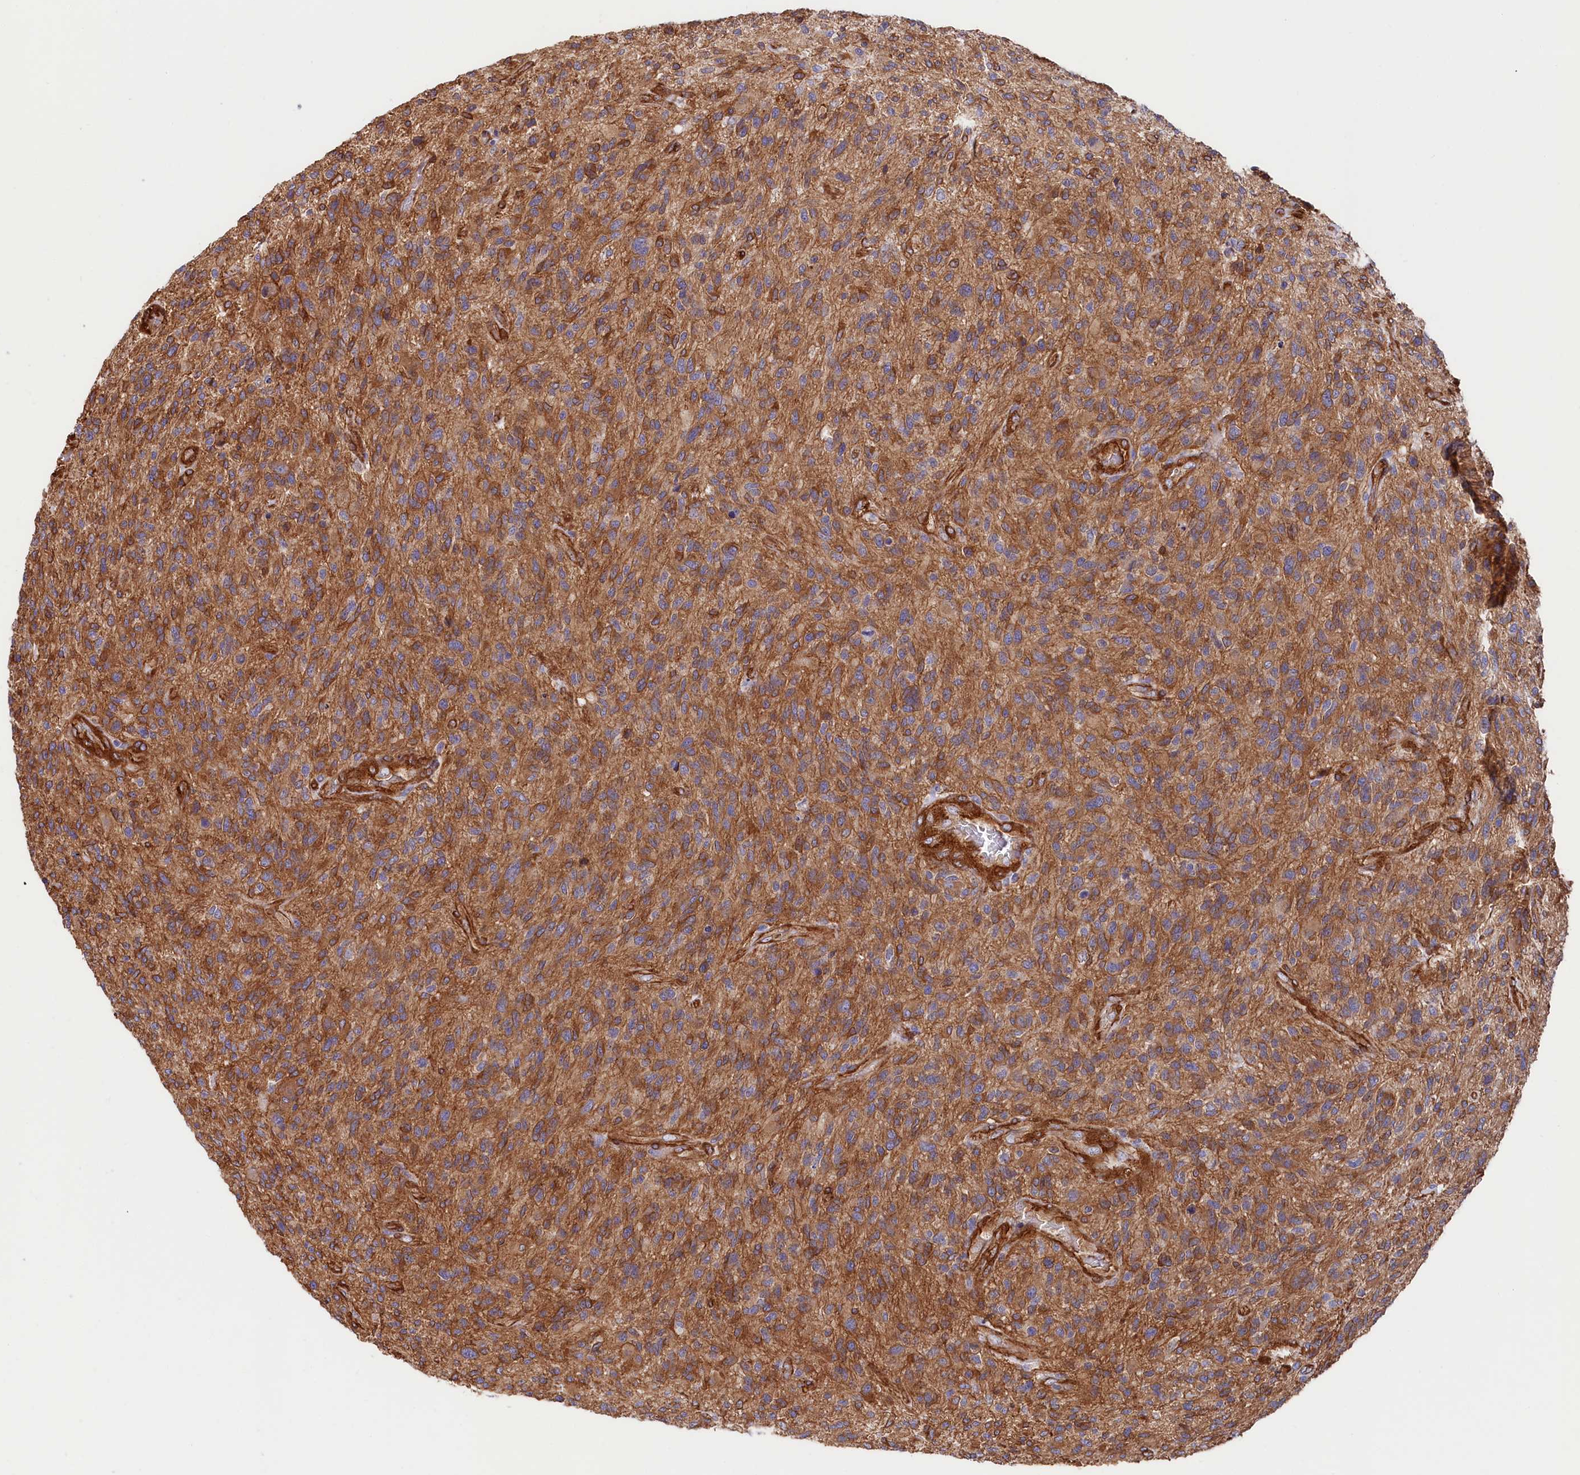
{"staining": {"intensity": "moderate", "quantity": ">75%", "location": "cytoplasmic/membranous"}, "tissue": "glioma", "cell_type": "Tumor cells", "image_type": "cancer", "snomed": [{"axis": "morphology", "description": "Glioma, malignant, High grade"}, {"axis": "topography", "description": "Brain"}], "caption": "About >75% of tumor cells in human malignant high-grade glioma demonstrate moderate cytoplasmic/membranous protein expression as visualized by brown immunohistochemical staining.", "gene": "TNKS1BP1", "patient": {"sex": "male", "age": 47}}